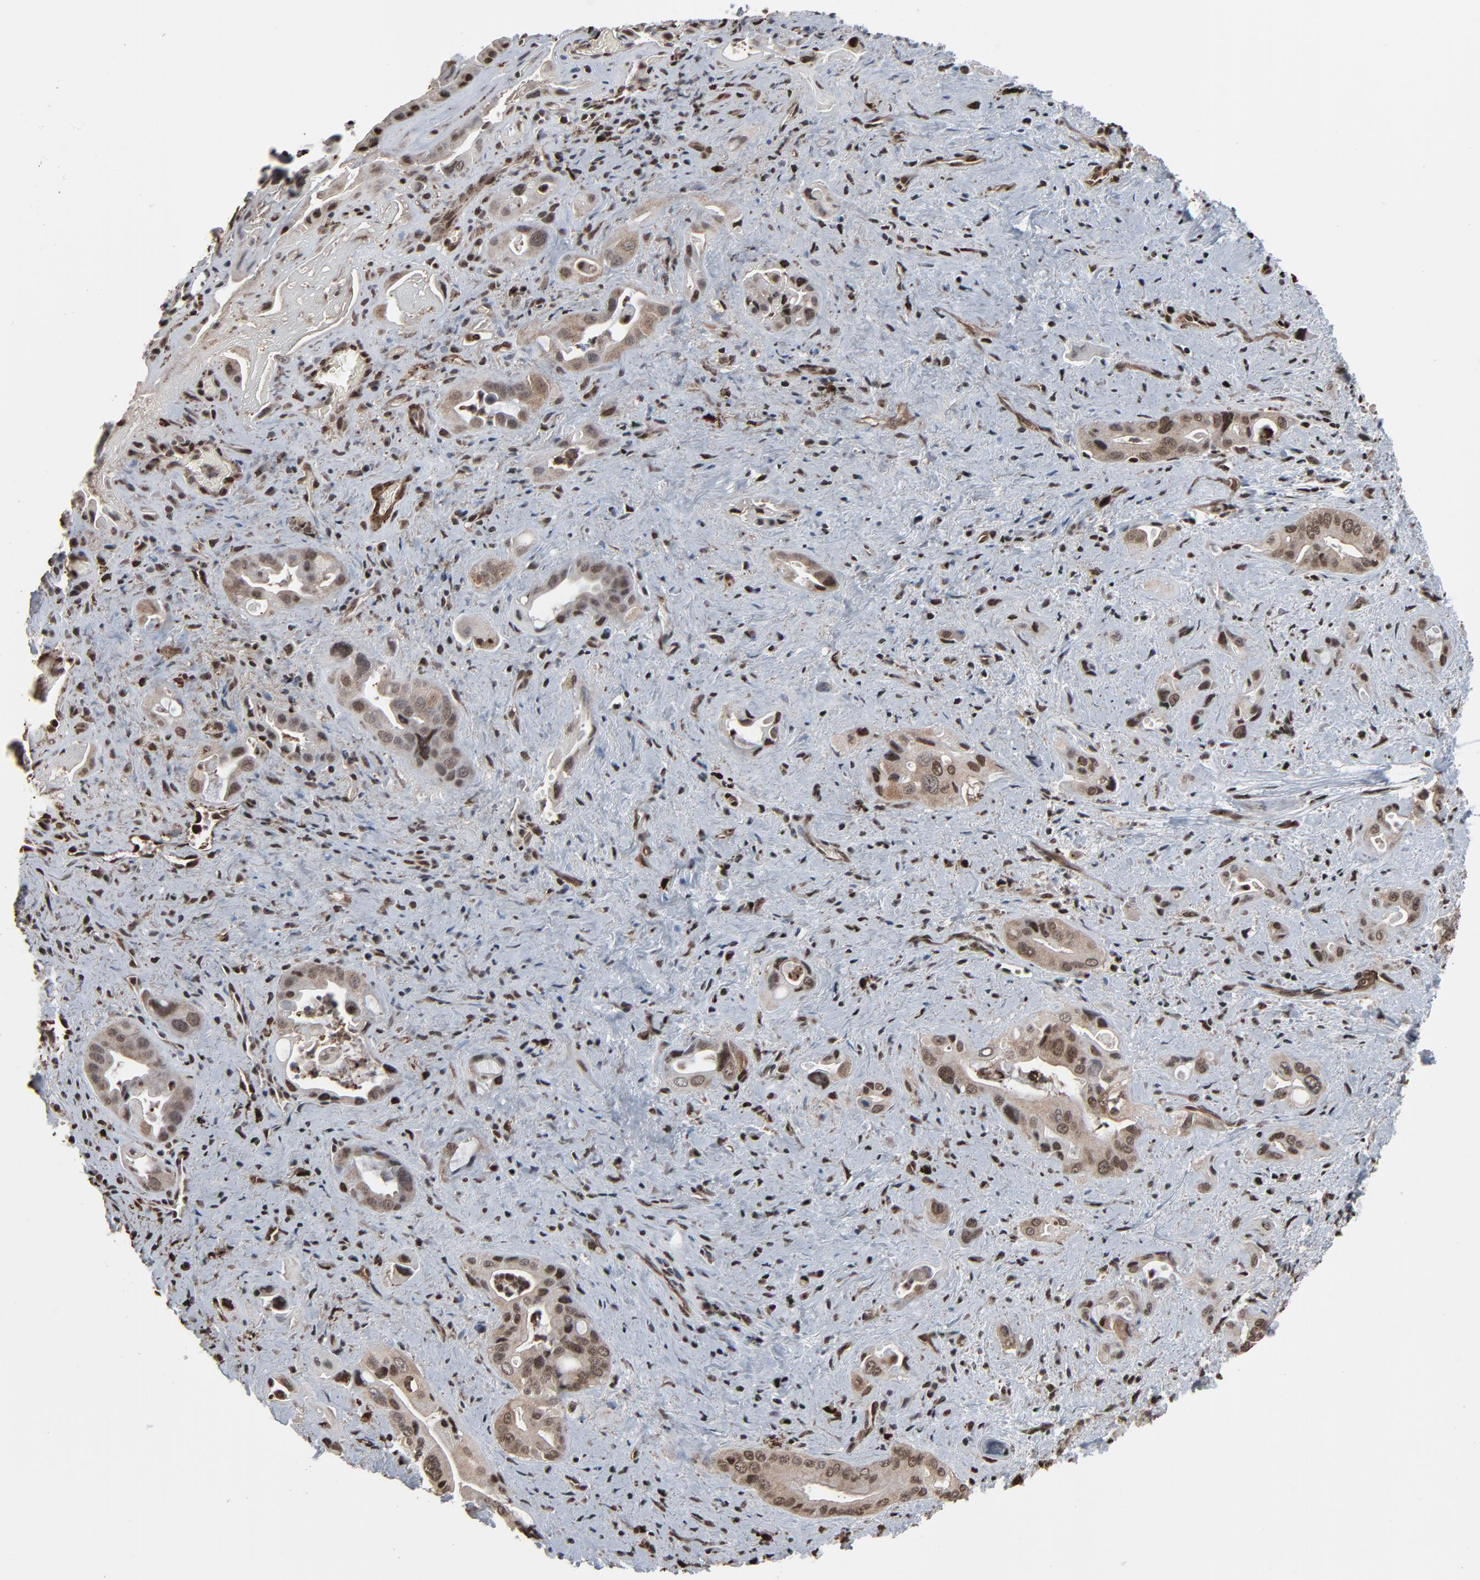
{"staining": {"intensity": "strong", "quantity": ">75%", "location": "nuclear"}, "tissue": "pancreatic cancer", "cell_type": "Tumor cells", "image_type": "cancer", "snomed": [{"axis": "morphology", "description": "Adenocarcinoma, NOS"}, {"axis": "topography", "description": "Pancreas"}], "caption": "Approximately >75% of tumor cells in pancreatic adenocarcinoma exhibit strong nuclear protein staining as visualized by brown immunohistochemical staining.", "gene": "MEIS2", "patient": {"sex": "male", "age": 77}}